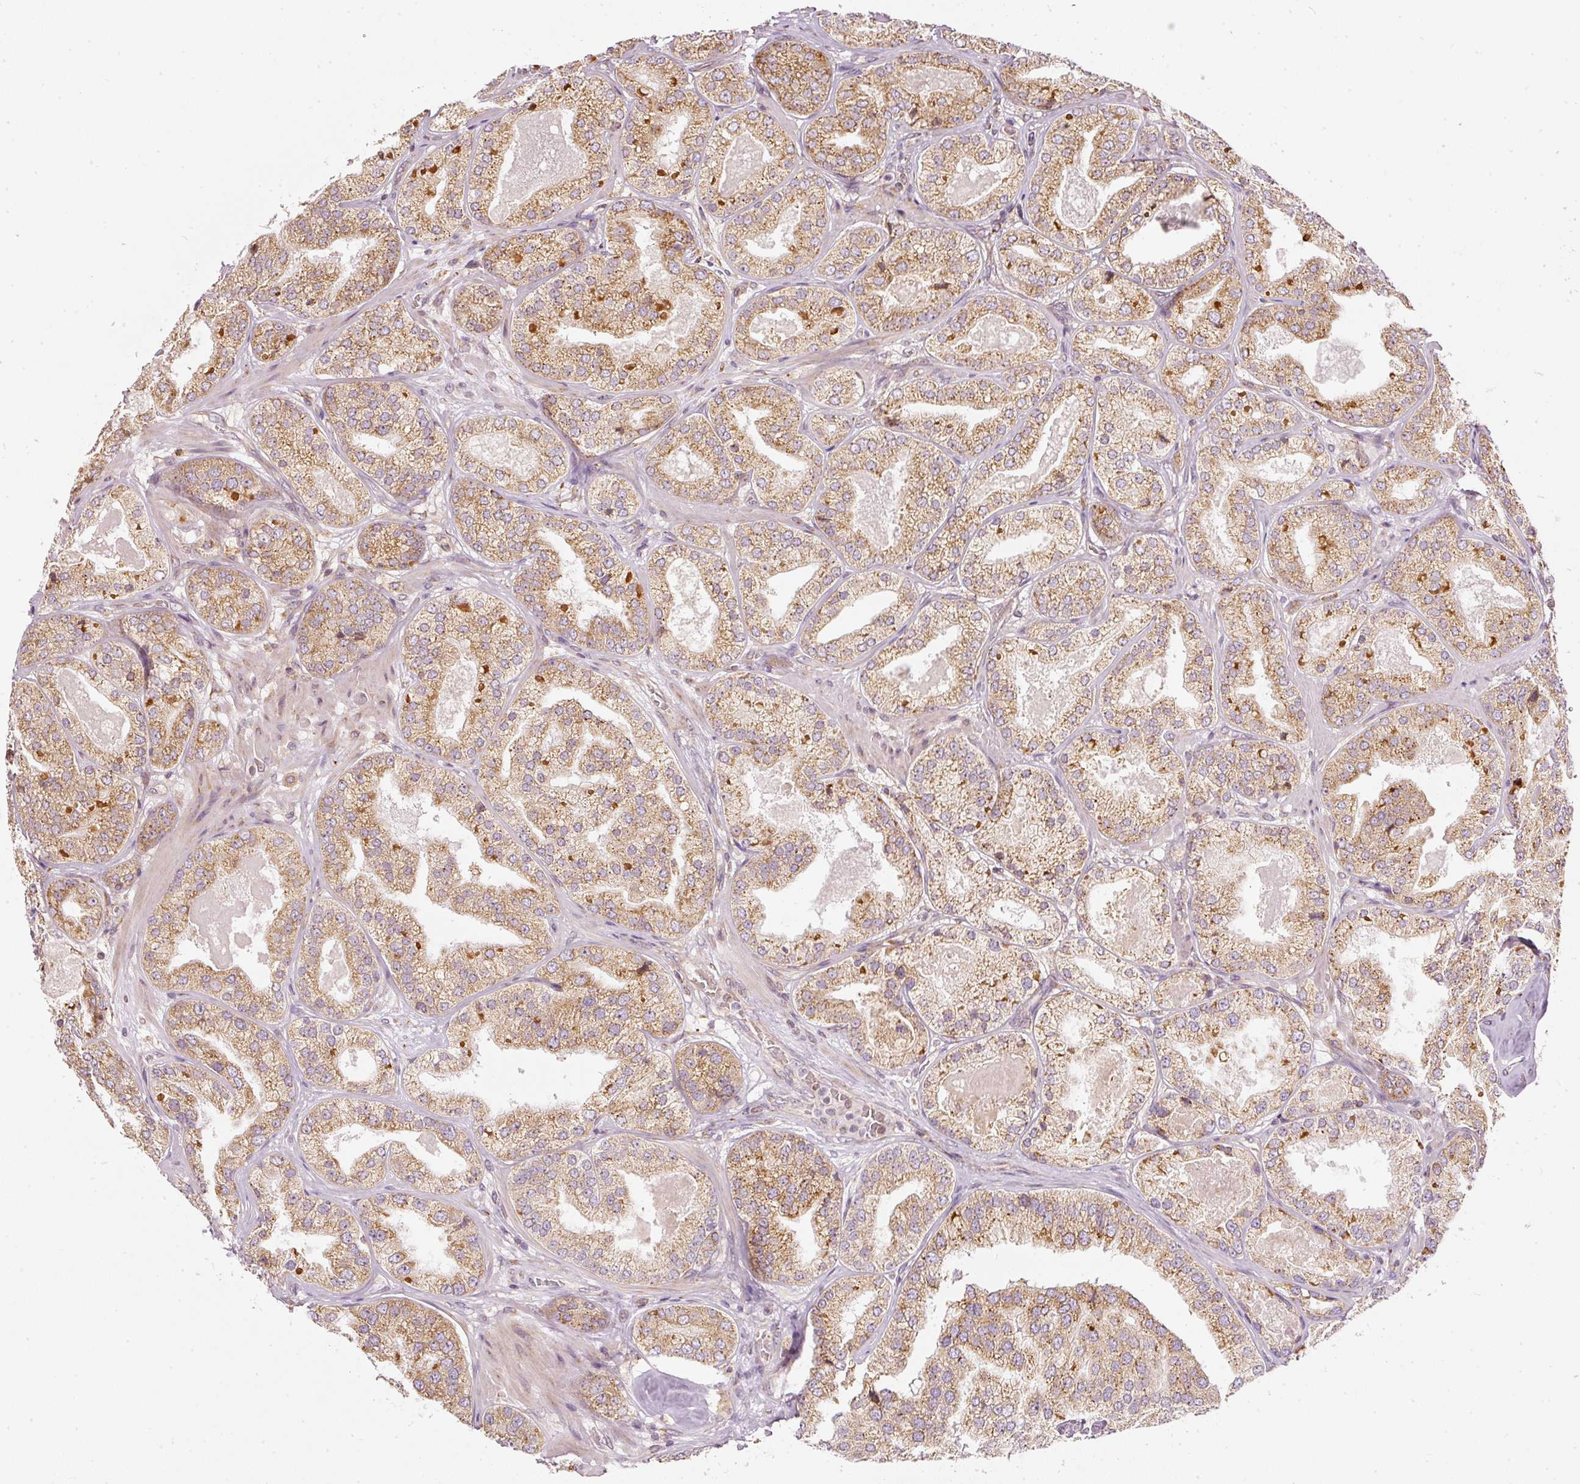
{"staining": {"intensity": "moderate", "quantity": ">75%", "location": "cytoplasmic/membranous"}, "tissue": "prostate cancer", "cell_type": "Tumor cells", "image_type": "cancer", "snomed": [{"axis": "morphology", "description": "Adenocarcinoma, High grade"}, {"axis": "topography", "description": "Prostate"}], "caption": "High-grade adenocarcinoma (prostate) stained with IHC exhibits moderate cytoplasmic/membranous staining in approximately >75% of tumor cells.", "gene": "SNAPC5", "patient": {"sex": "male", "age": 63}}